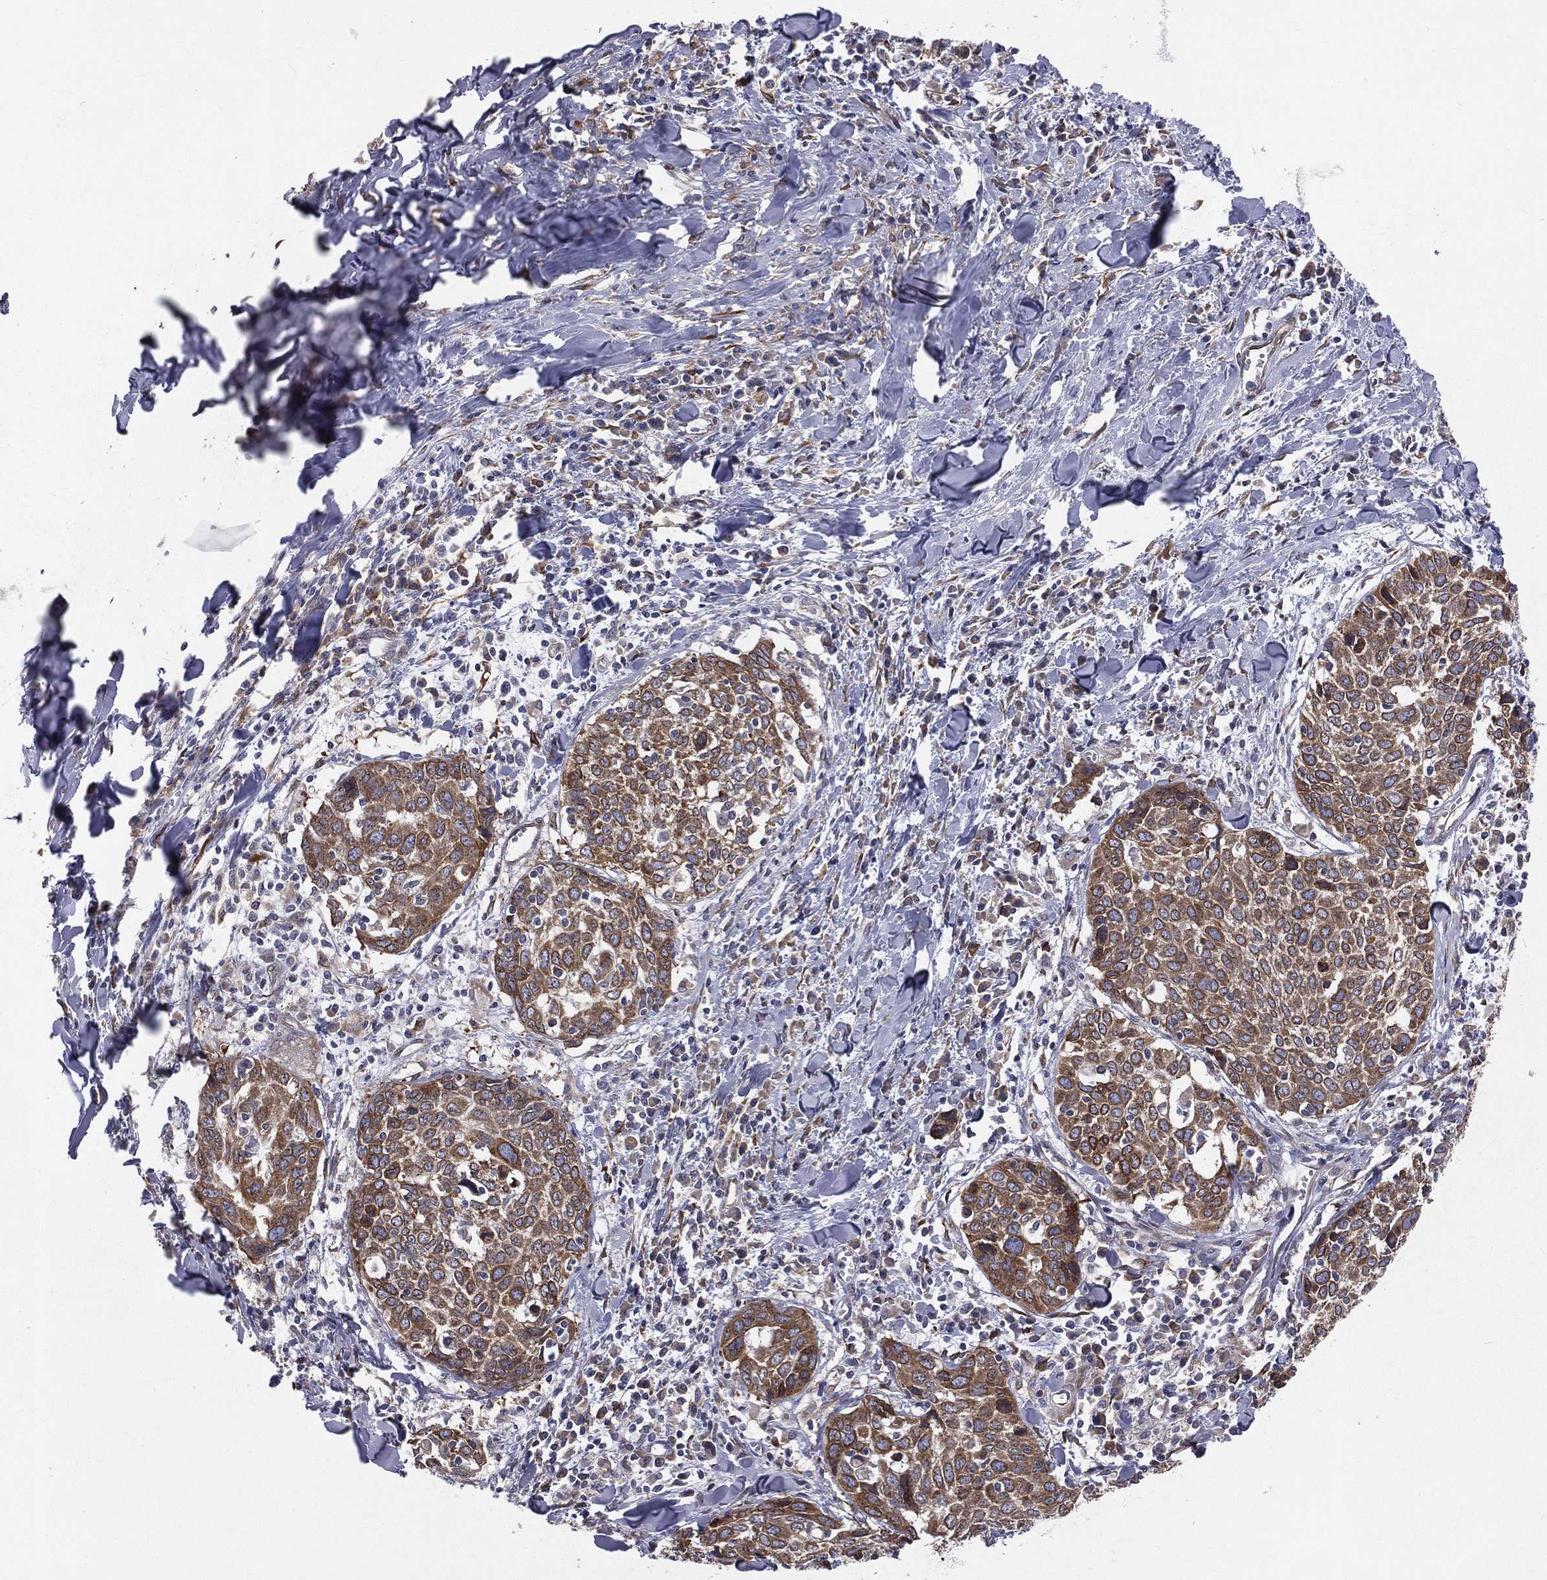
{"staining": {"intensity": "moderate", "quantity": "25%-75%", "location": "cytoplasmic/membranous"}, "tissue": "lung cancer", "cell_type": "Tumor cells", "image_type": "cancer", "snomed": [{"axis": "morphology", "description": "Squamous cell carcinoma, NOS"}, {"axis": "topography", "description": "Lung"}], "caption": "Lung cancer stained for a protein (brown) demonstrates moderate cytoplasmic/membranous positive expression in approximately 25%-75% of tumor cells.", "gene": "PGRMC1", "patient": {"sex": "male", "age": 57}}